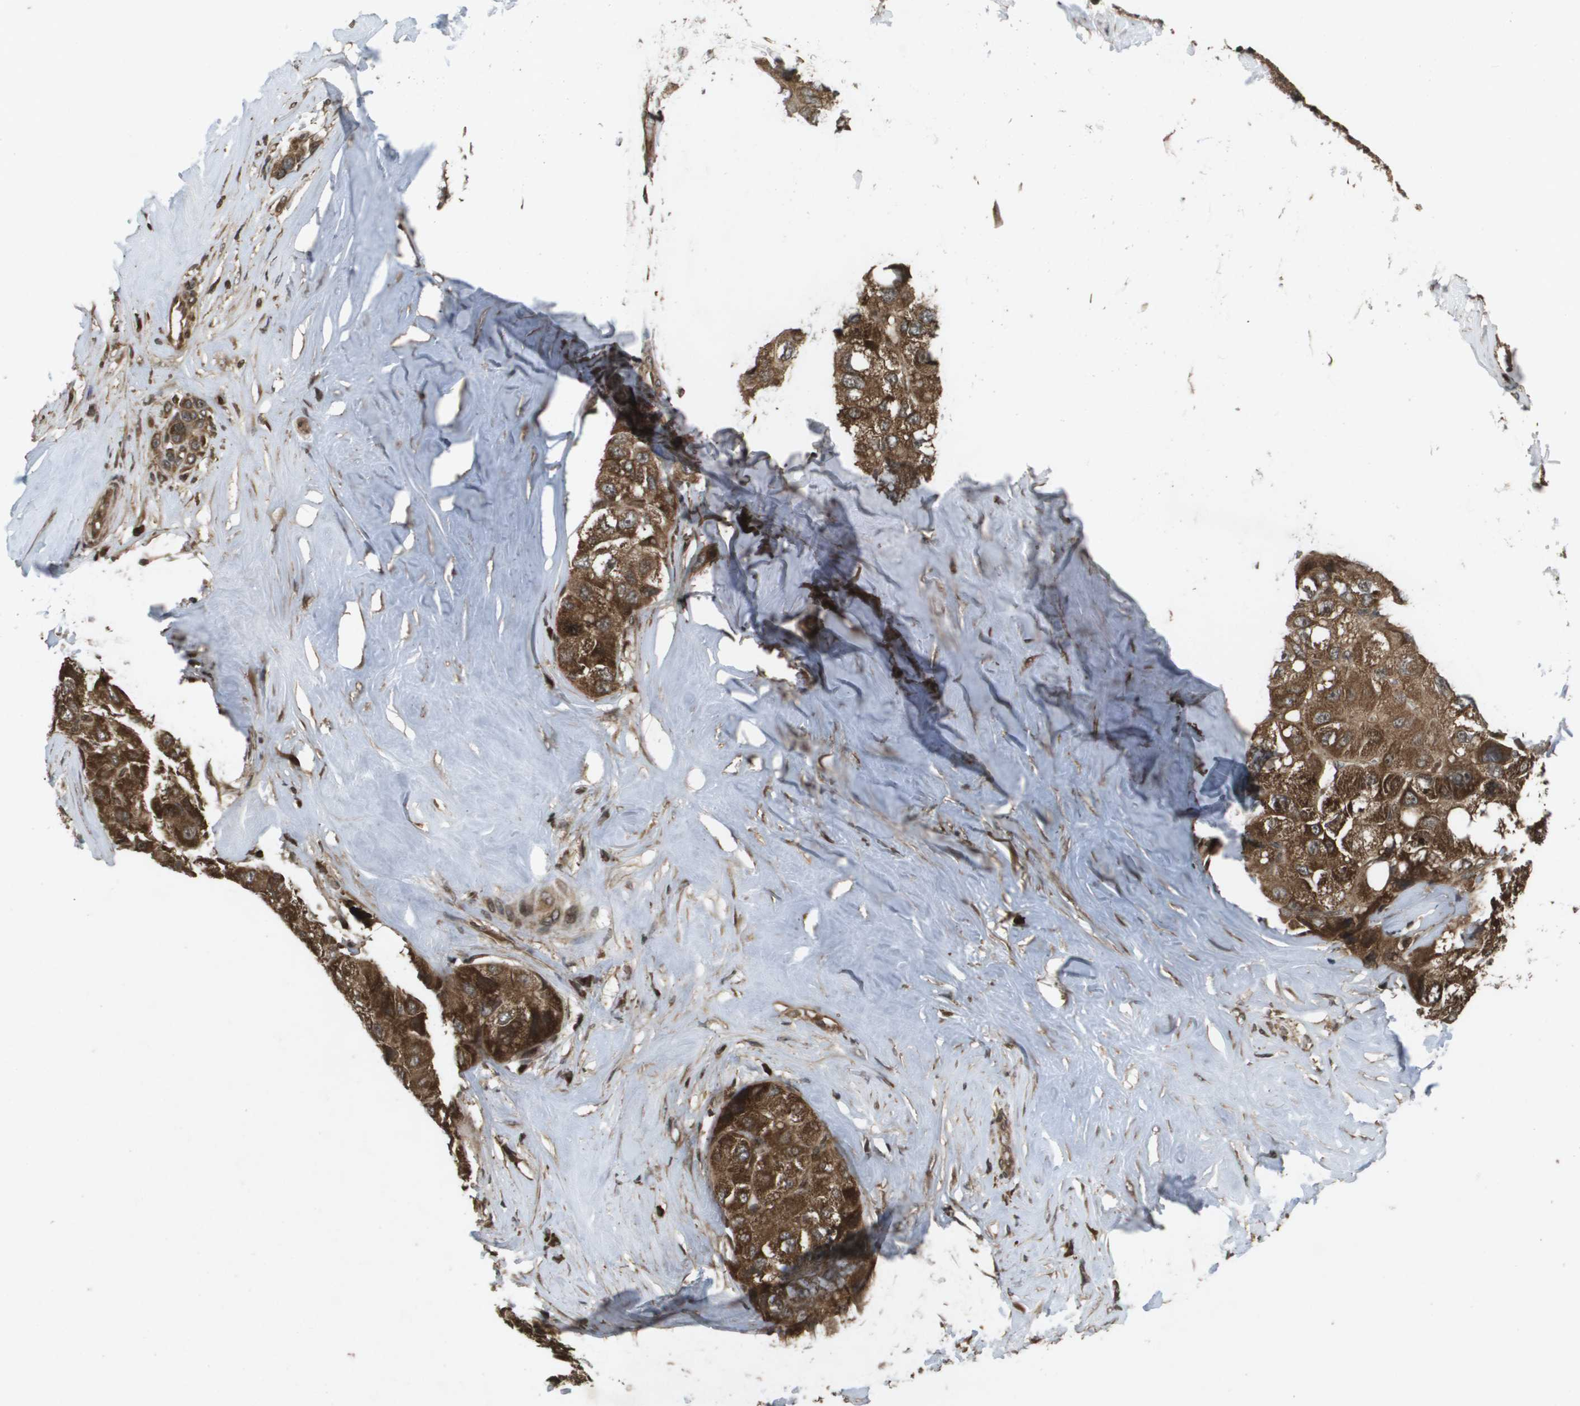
{"staining": {"intensity": "strong", "quantity": ">75%", "location": "cytoplasmic/membranous"}, "tissue": "liver cancer", "cell_type": "Tumor cells", "image_type": "cancer", "snomed": [{"axis": "morphology", "description": "Carcinoma, Hepatocellular, NOS"}, {"axis": "topography", "description": "Liver"}], "caption": "Immunohistochemical staining of human liver cancer shows strong cytoplasmic/membranous protein staining in approximately >75% of tumor cells. (DAB (3,3'-diaminobenzidine) = brown stain, brightfield microscopy at high magnification).", "gene": "KIF11", "patient": {"sex": "male", "age": 80}}